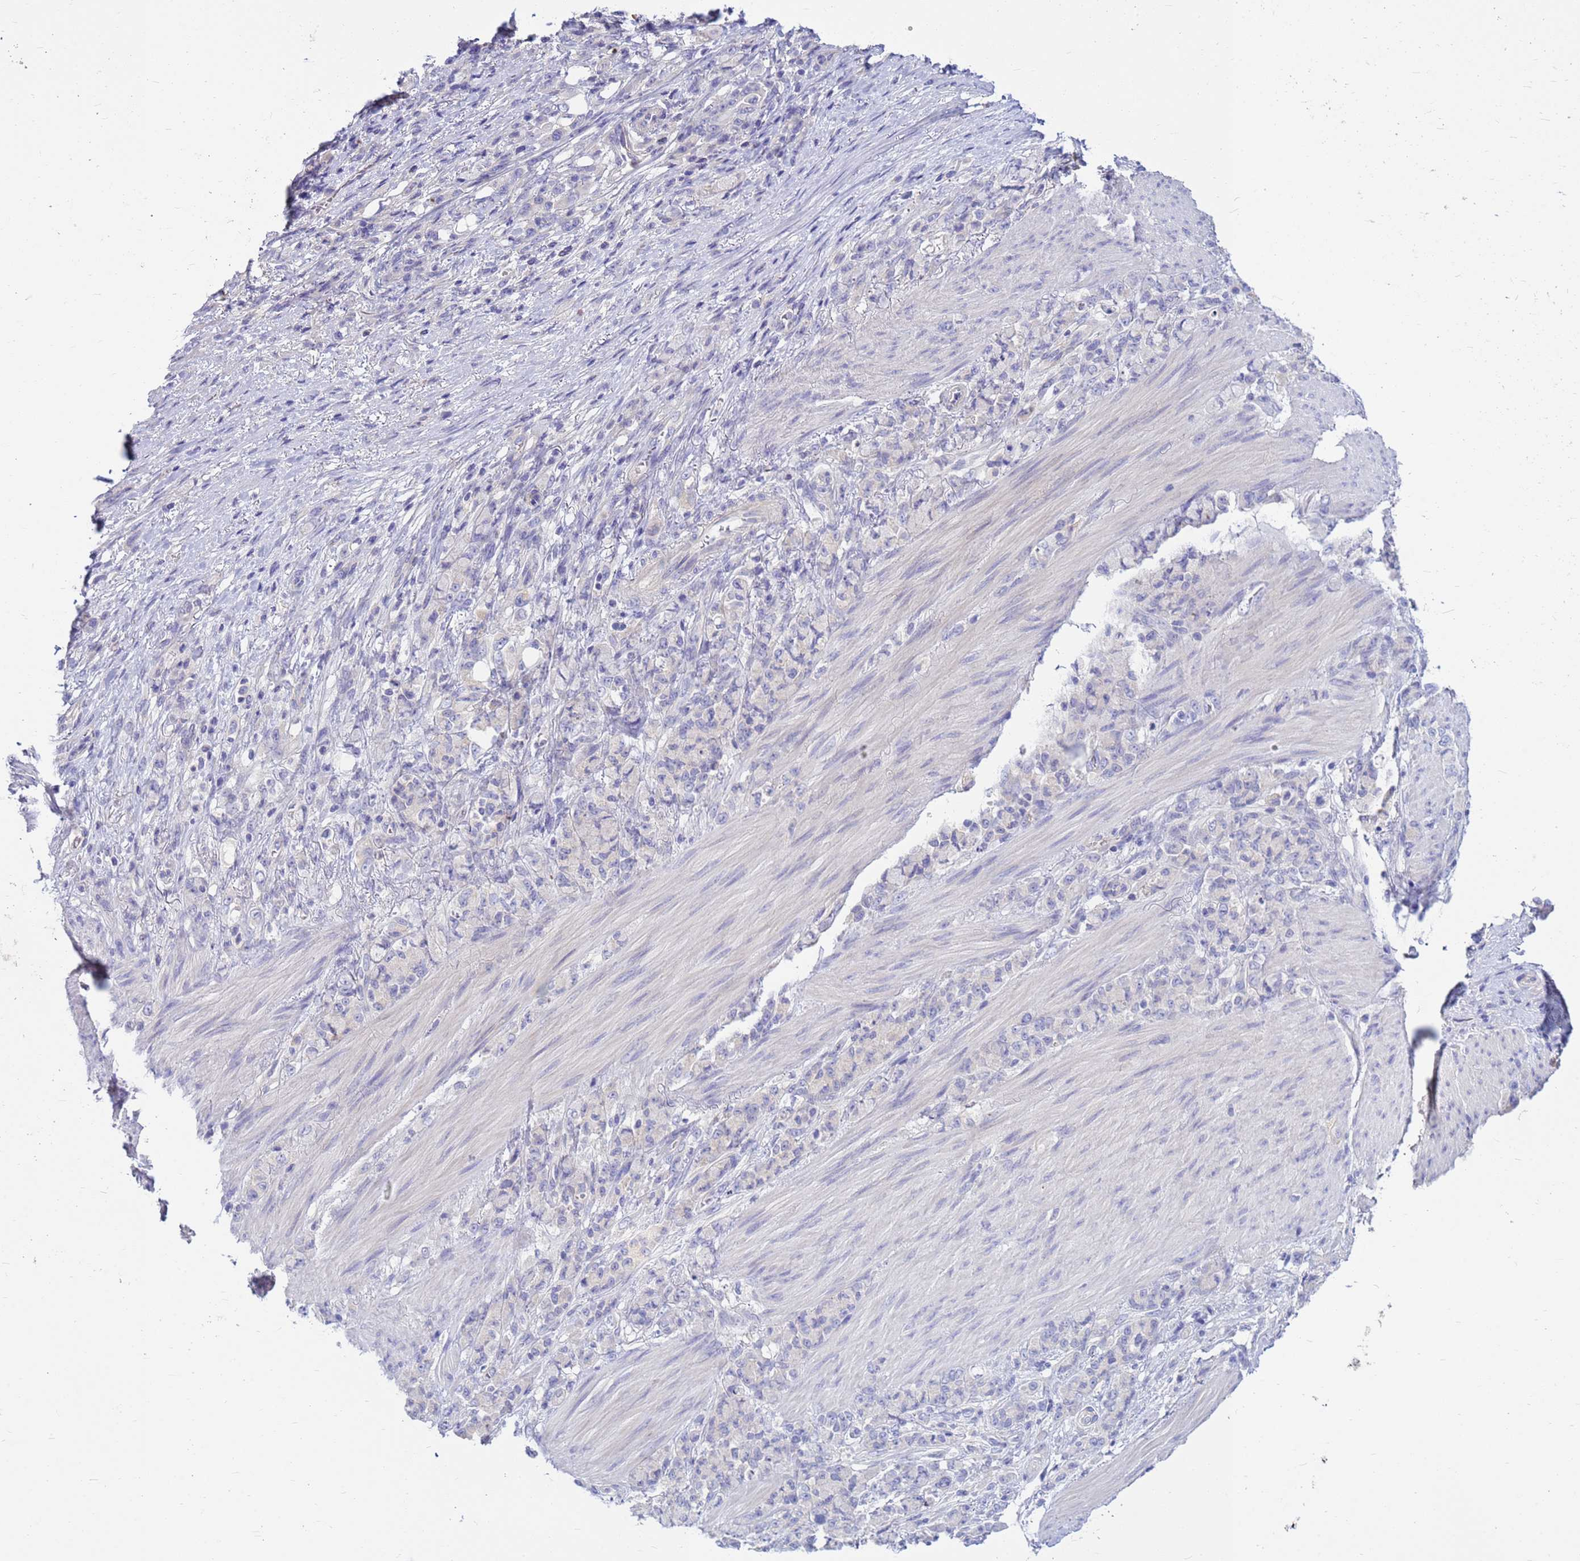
{"staining": {"intensity": "negative", "quantity": "none", "location": "none"}, "tissue": "stomach cancer", "cell_type": "Tumor cells", "image_type": "cancer", "snomed": [{"axis": "morphology", "description": "Normal tissue, NOS"}, {"axis": "morphology", "description": "Adenocarcinoma, NOS"}, {"axis": "topography", "description": "Stomach"}], "caption": "An immunohistochemistry photomicrograph of stomach adenocarcinoma is shown. There is no staining in tumor cells of stomach adenocarcinoma.", "gene": "DPRX", "patient": {"sex": "female", "age": 79}}